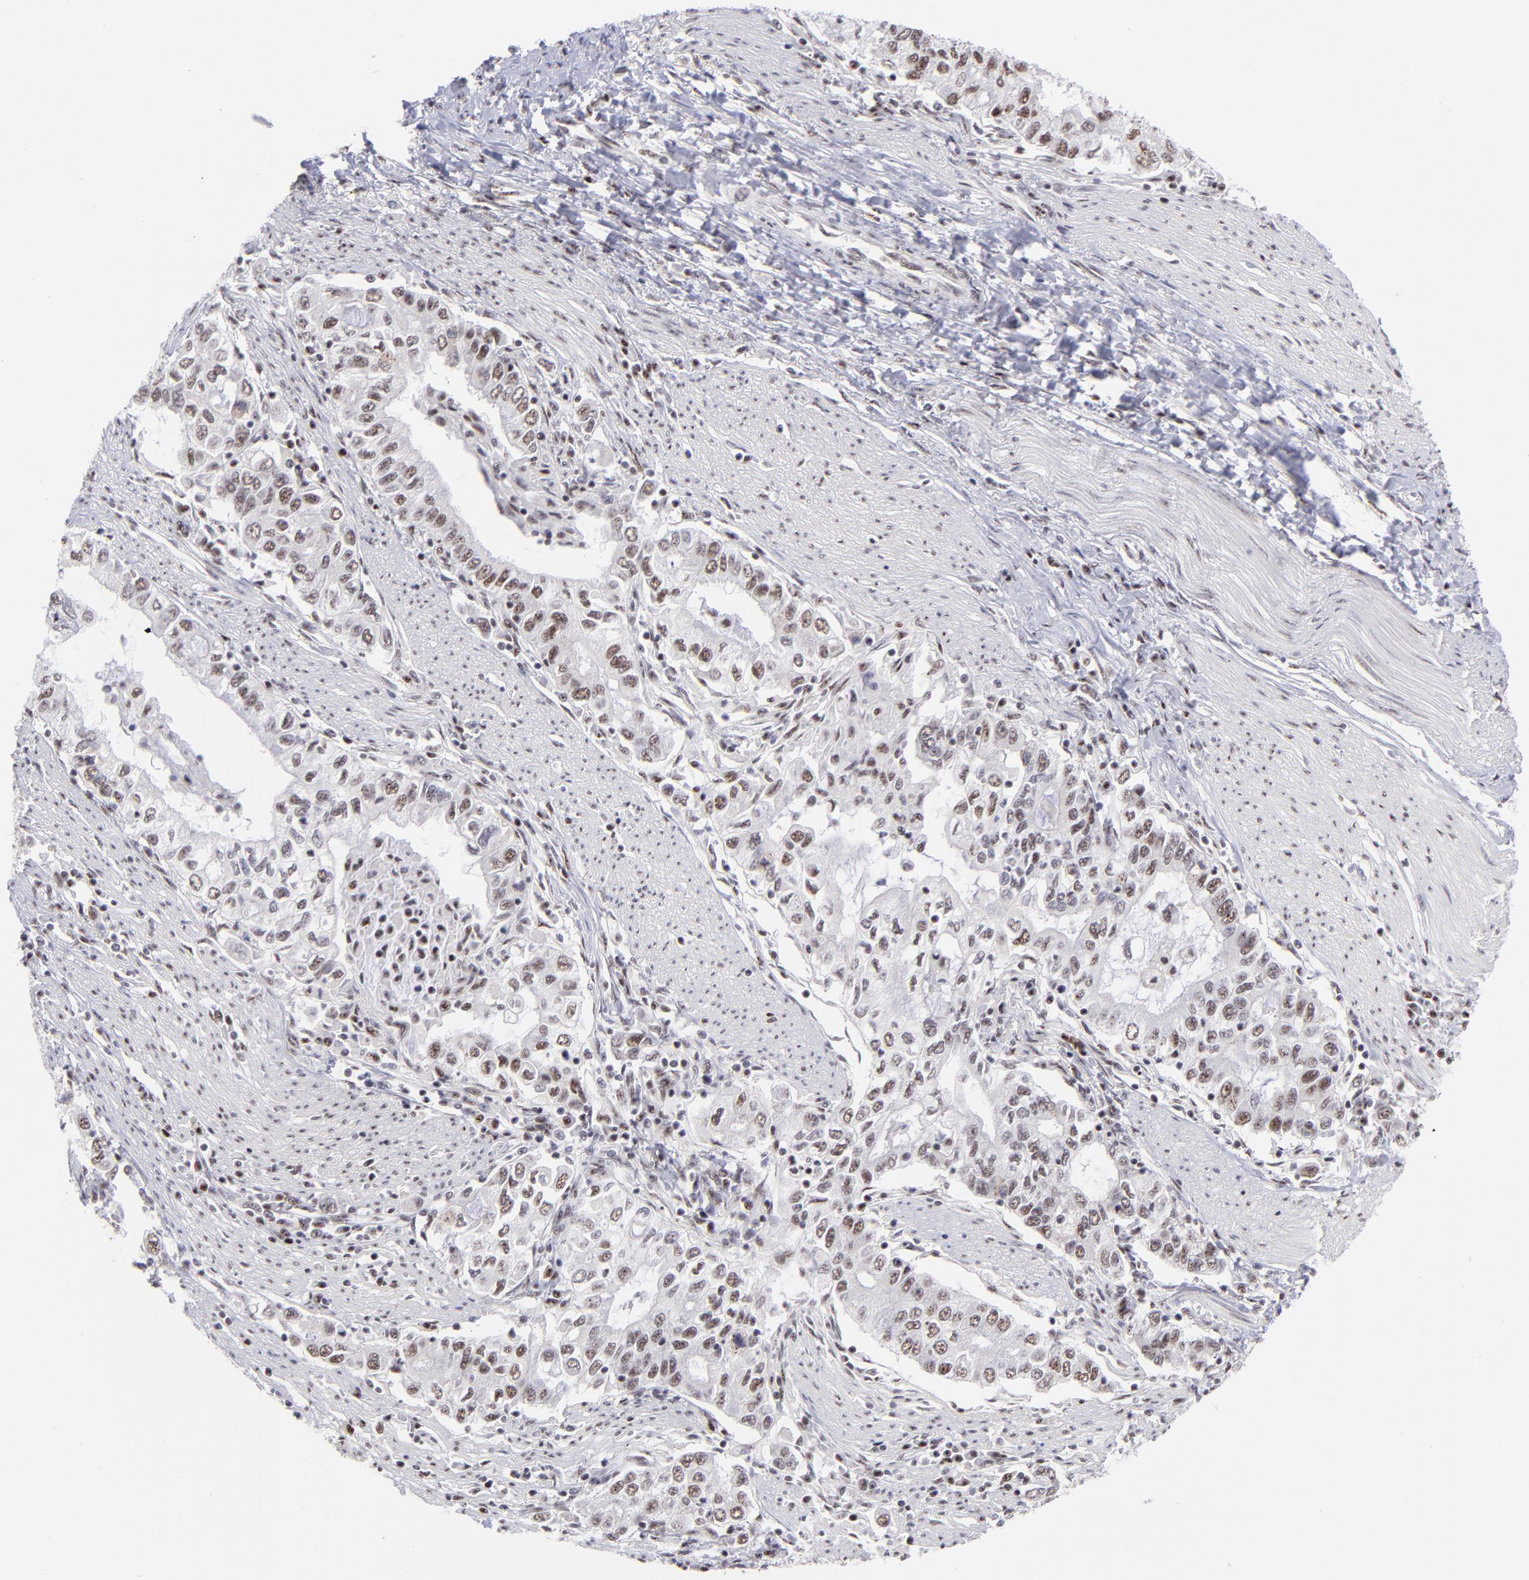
{"staining": {"intensity": "moderate", "quantity": "25%-75%", "location": "nuclear"}, "tissue": "stomach cancer", "cell_type": "Tumor cells", "image_type": "cancer", "snomed": [{"axis": "morphology", "description": "Adenocarcinoma, NOS"}, {"axis": "topography", "description": "Stomach, lower"}], "caption": "Immunohistochemistry (DAB) staining of human stomach cancer exhibits moderate nuclear protein staining in about 25%-75% of tumor cells.", "gene": "CDC25C", "patient": {"sex": "female", "age": 72}}